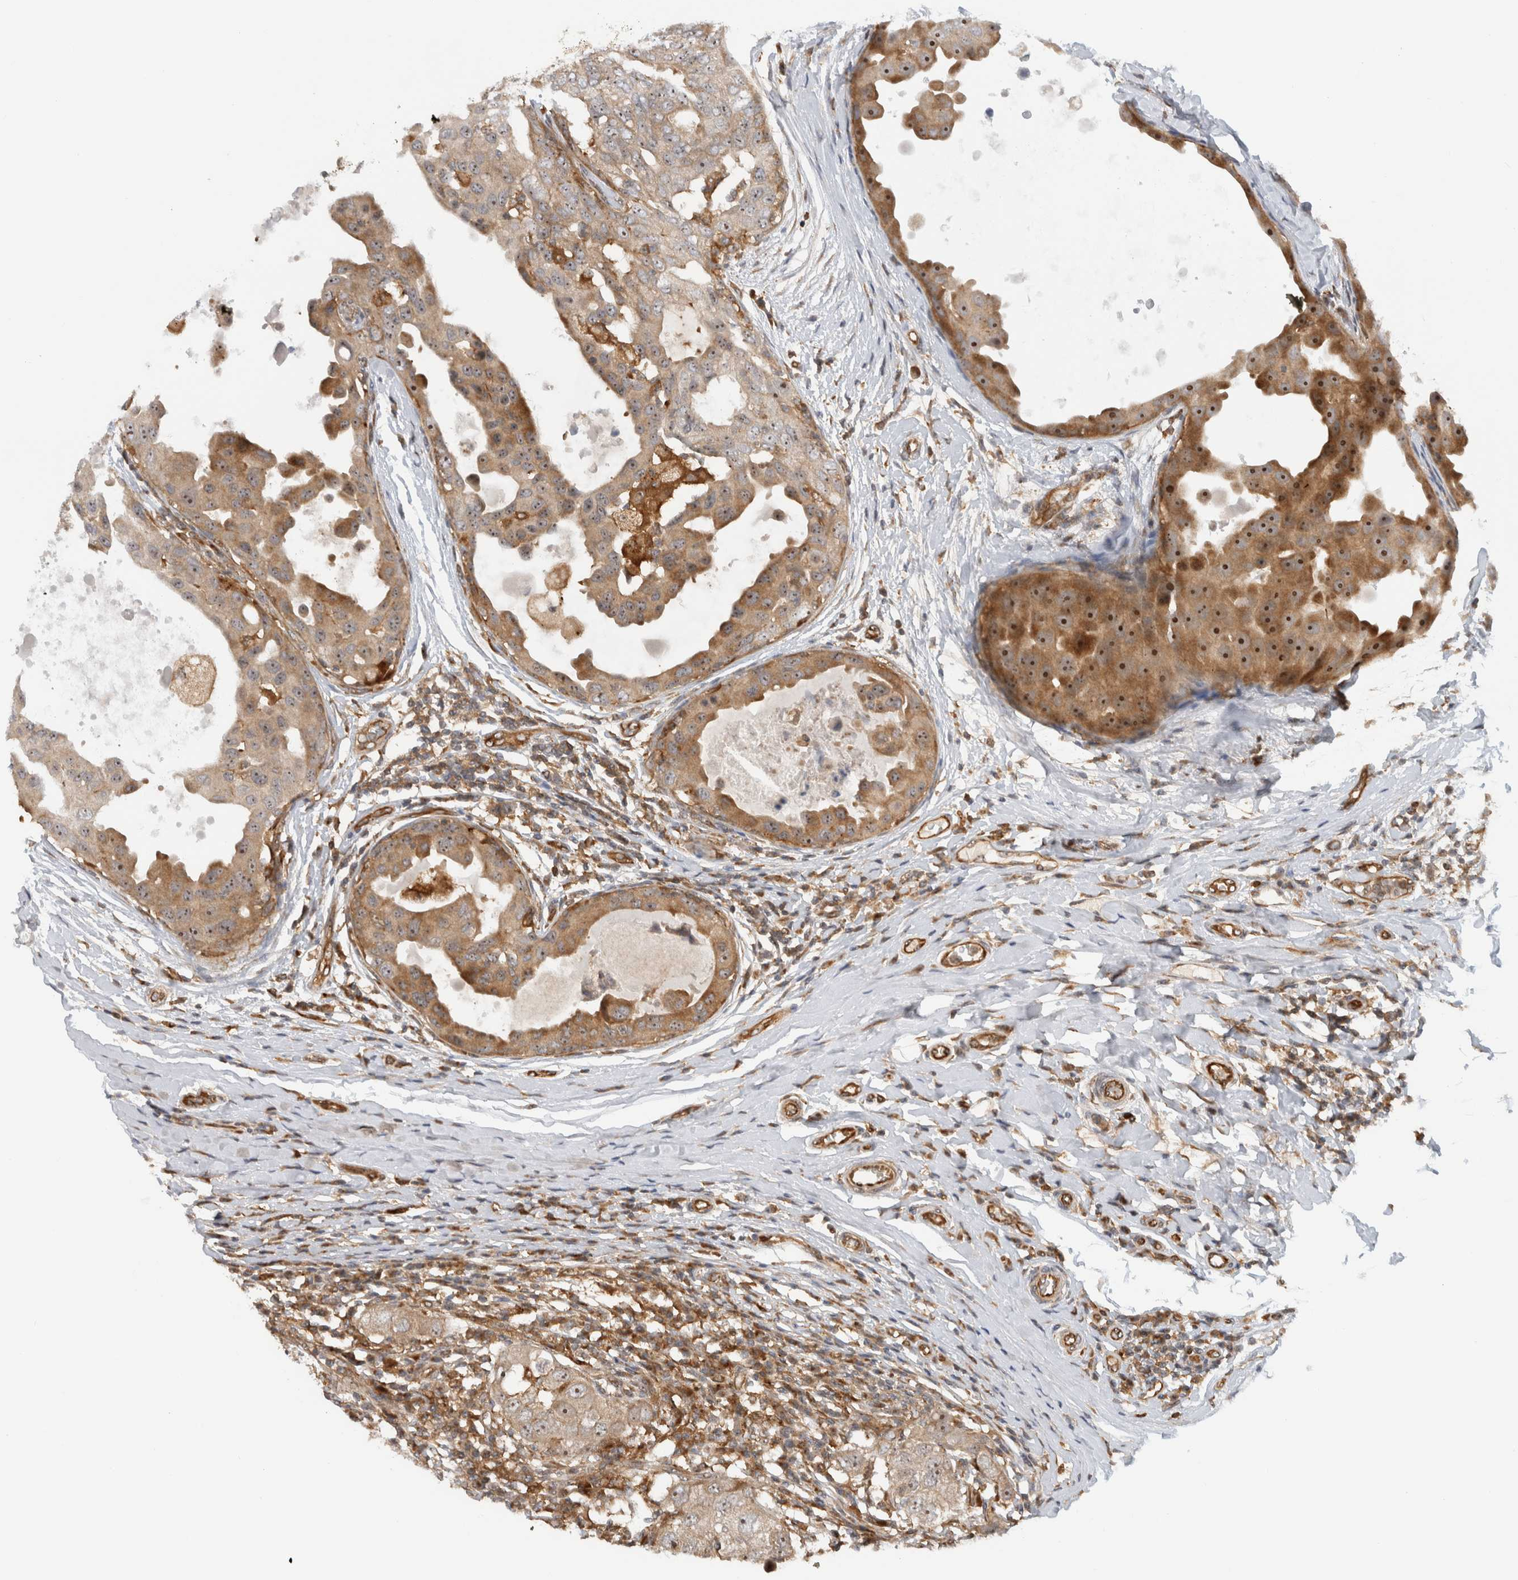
{"staining": {"intensity": "moderate", "quantity": ">75%", "location": "cytoplasmic/membranous,nuclear"}, "tissue": "breast cancer", "cell_type": "Tumor cells", "image_type": "cancer", "snomed": [{"axis": "morphology", "description": "Duct carcinoma"}, {"axis": "topography", "description": "Breast"}], "caption": "The image shows immunohistochemical staining of invasive ductal carcinoma (breast). There is moderate cytoplasmic/membranous and nuclear positivity is identified in about >75% of tumor cells.", "gene": "WASF2", "patient": {"sex": "female", "age": 27}}